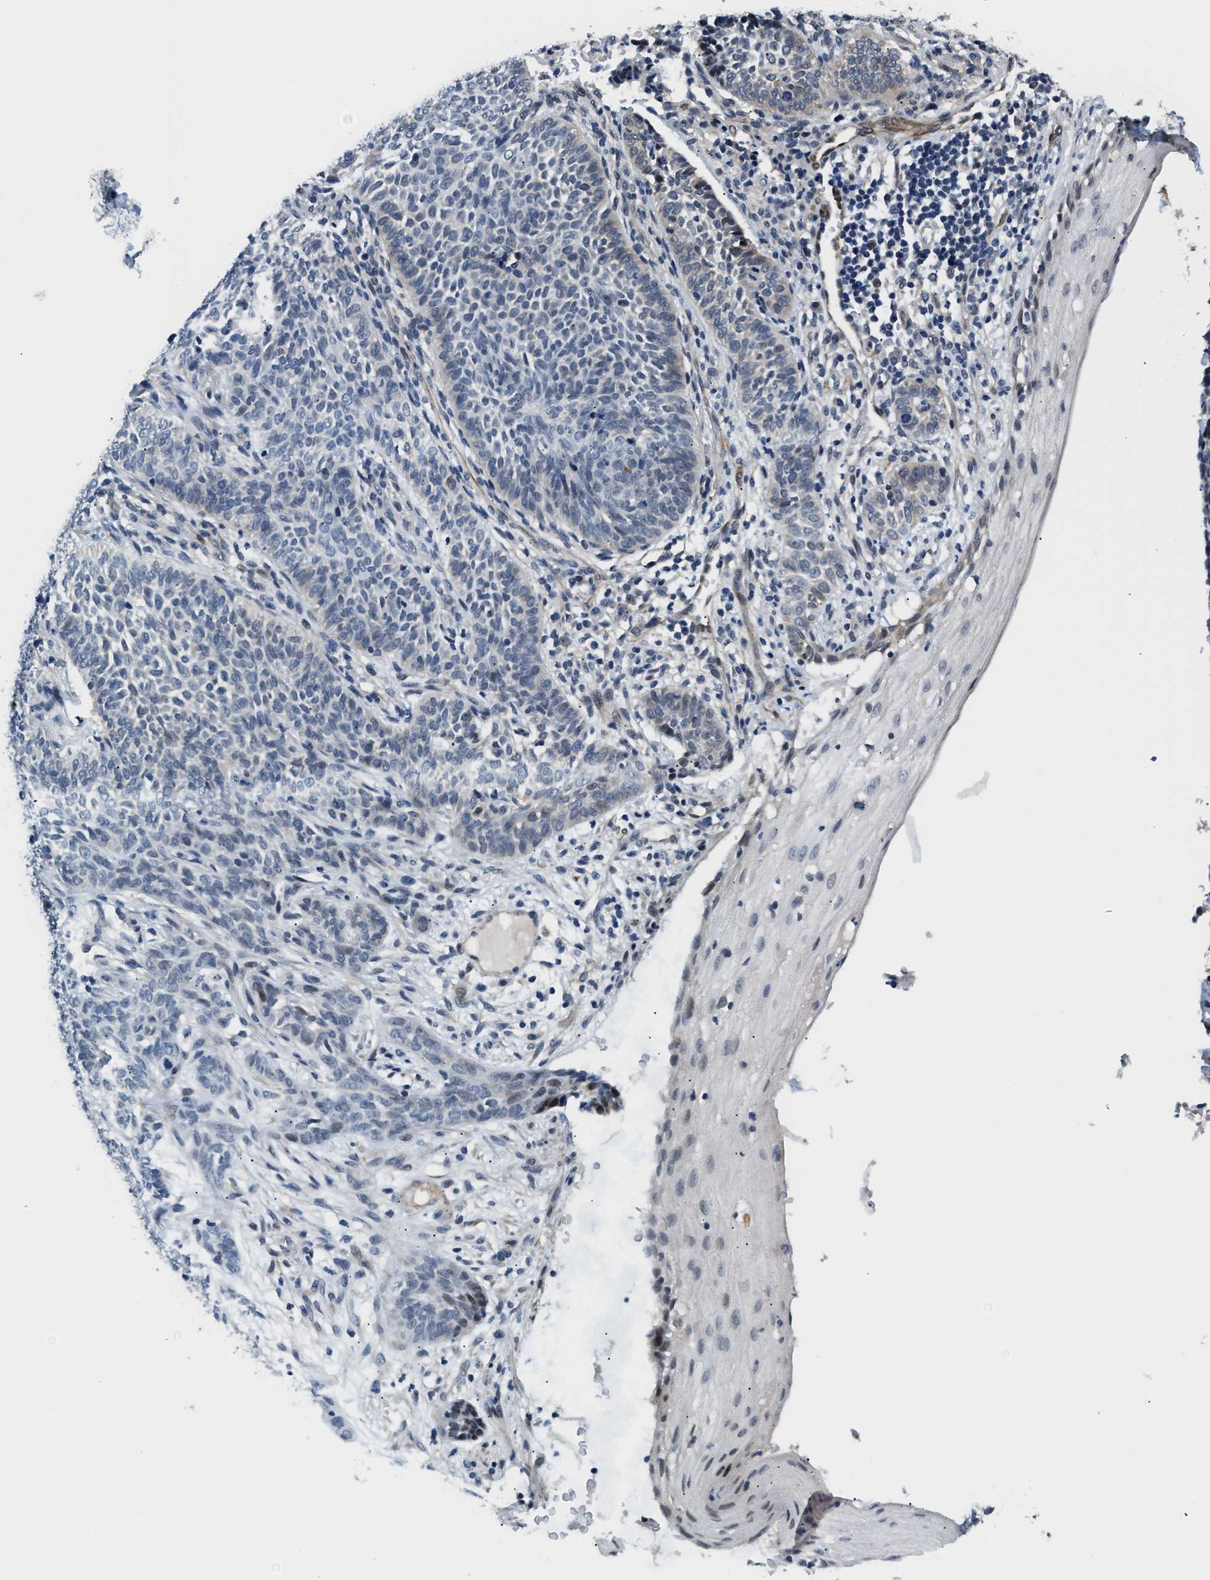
{"staining": {"intensity": "negative", "quantity": "none", "location": "none"}, "tissue": "skin cancer", "cell_type": "Tumor cells", "image_type": "cancer", "snomed": [{"axis": "morphology", "description": "Basal cell carcinoma"}, {"axis": "topography", "description": "Skin"}], "caption": "Skin cancer (basal cell carcinoma) stained for a protein using IHC demonstrates no staining tumor cells.", "gene": "PPM1H", "patient": {"sex": "male", "age": 87}}